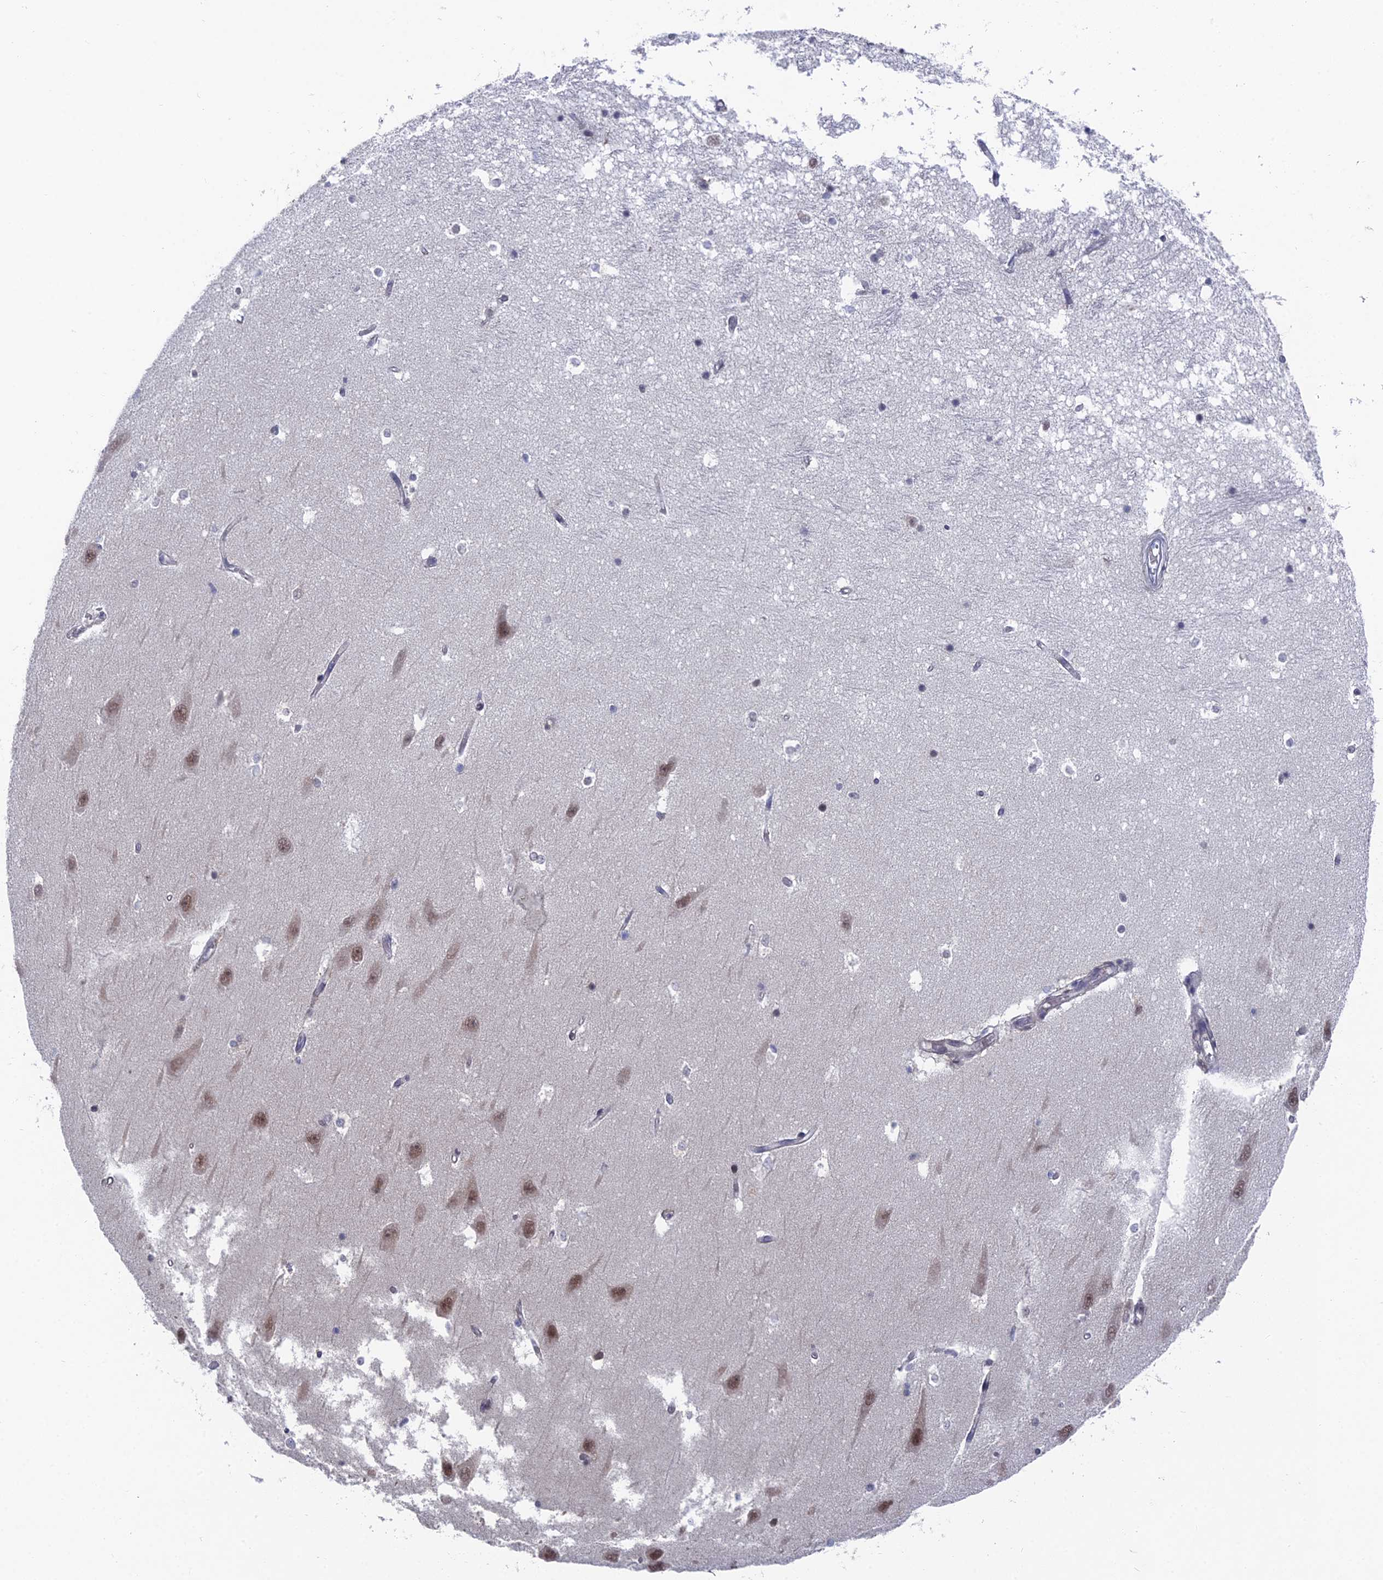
{"staining": {"intensity": "negative", "quantity": "none", "location": "none"}, "tissue": "hippocampus", "cell_type": "Glial cells", "image_type": "normal", "snomed": [{"axis": "morphology", "description": "Normal tissue, NOS"}, {"axis": "topography", "description": "Hippocampus"}], "caption": "The micrograph reveals no staining of glial cells in unremarkable hippocampus.", "gene": "FHIP2A", "patient": {"sex": "male", "age": 45}}